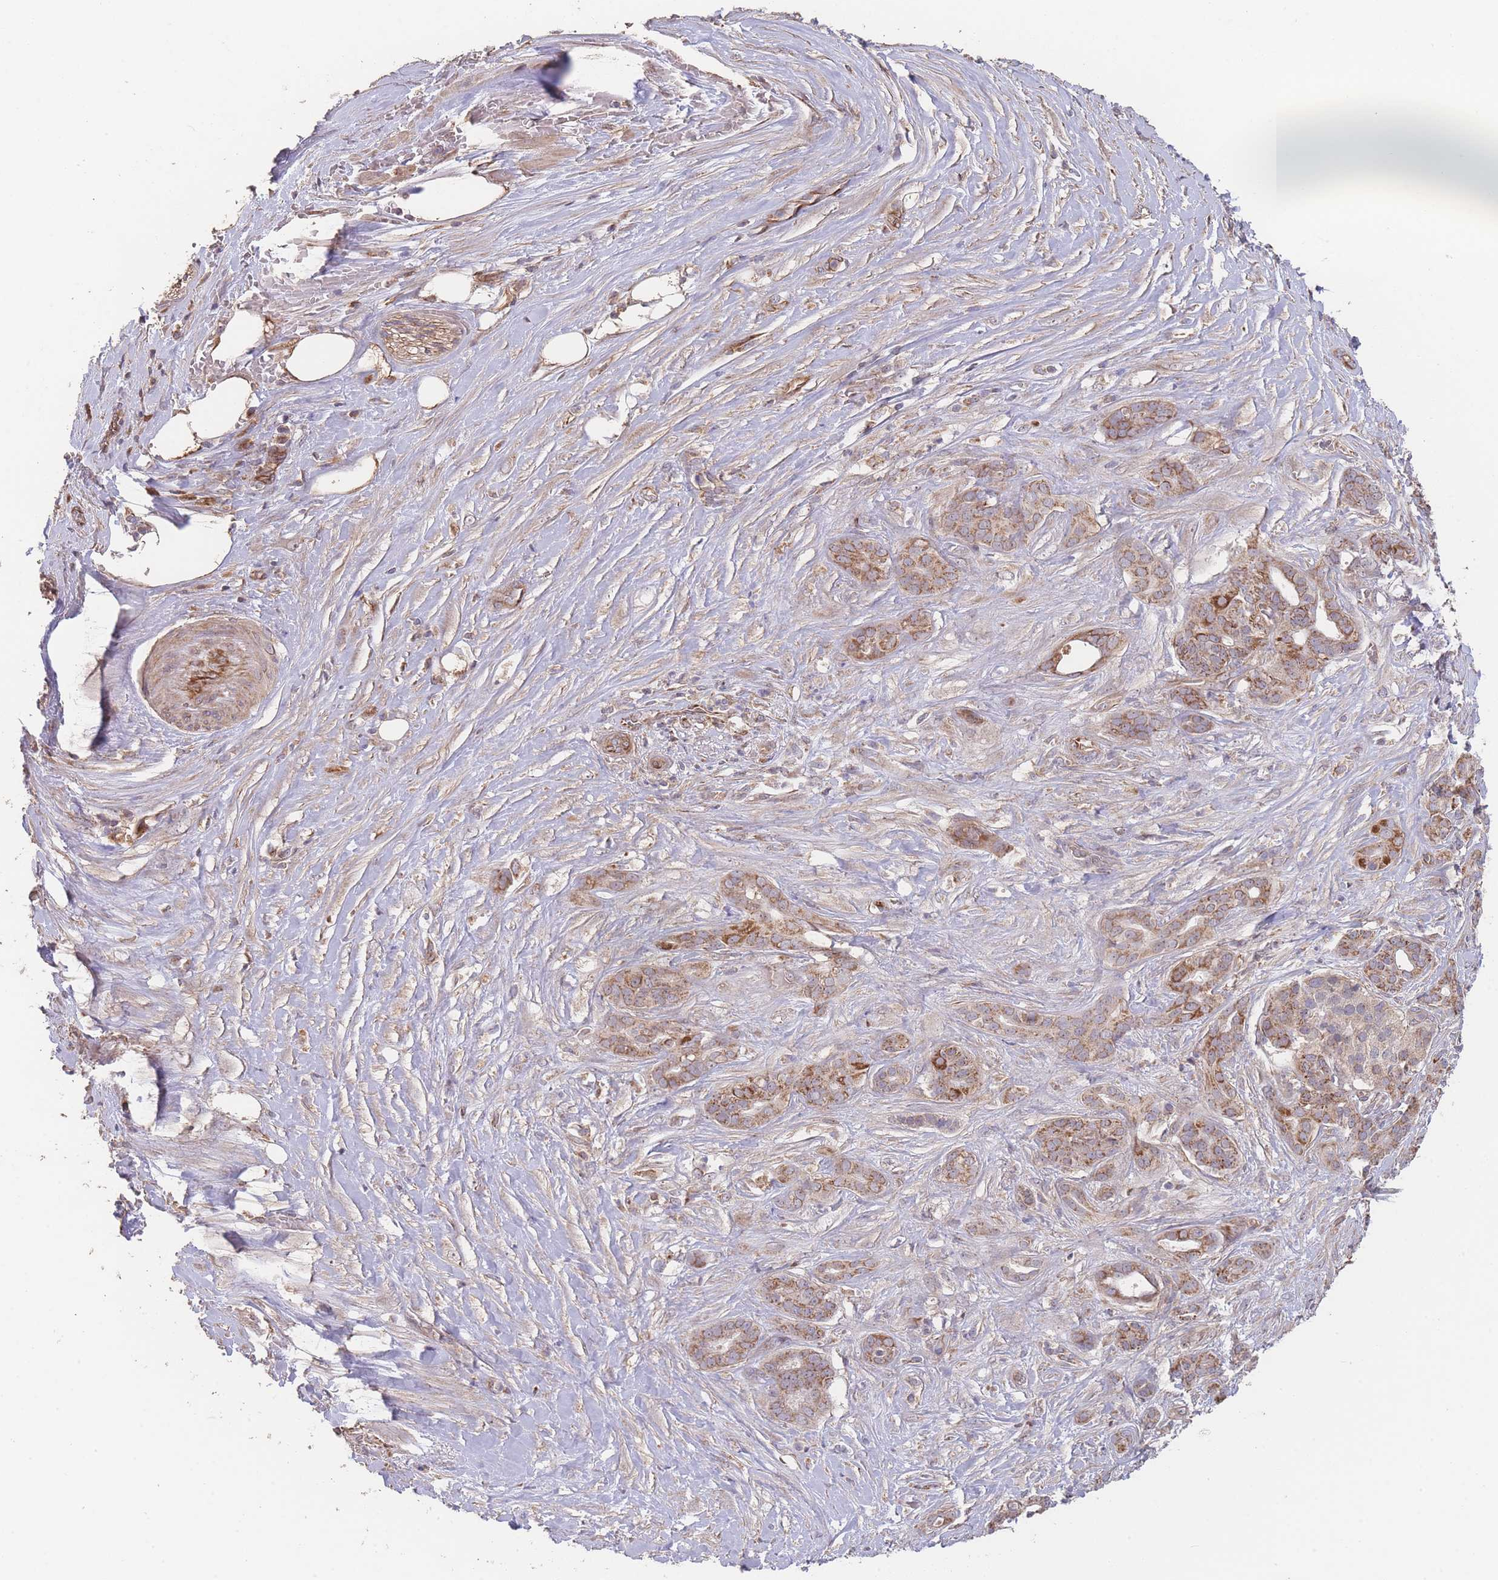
{"staining": {"intensity": "moderate", "quantity": ">75%", "location": "cytoplasmic/membranous"}, "tissue": "pancreatic cancer", "cell_type": "Tumor cells", "image_type": "cancer", "snomed": [{"axis": "morphology", "description": "Adenocarcinoma, NOS"}, {"axis": "topography", "description": "Pancreas"}], "caption": "There is medium levels of moderate cytoplasmic/membranous expression in tumor cells of pancreatic cancer (adenocarcinoma), as demonstrated by immunohistochemical staining (brown color).", "gene": "PXMP4", "patient": {"sex": "male", "age": 57}}